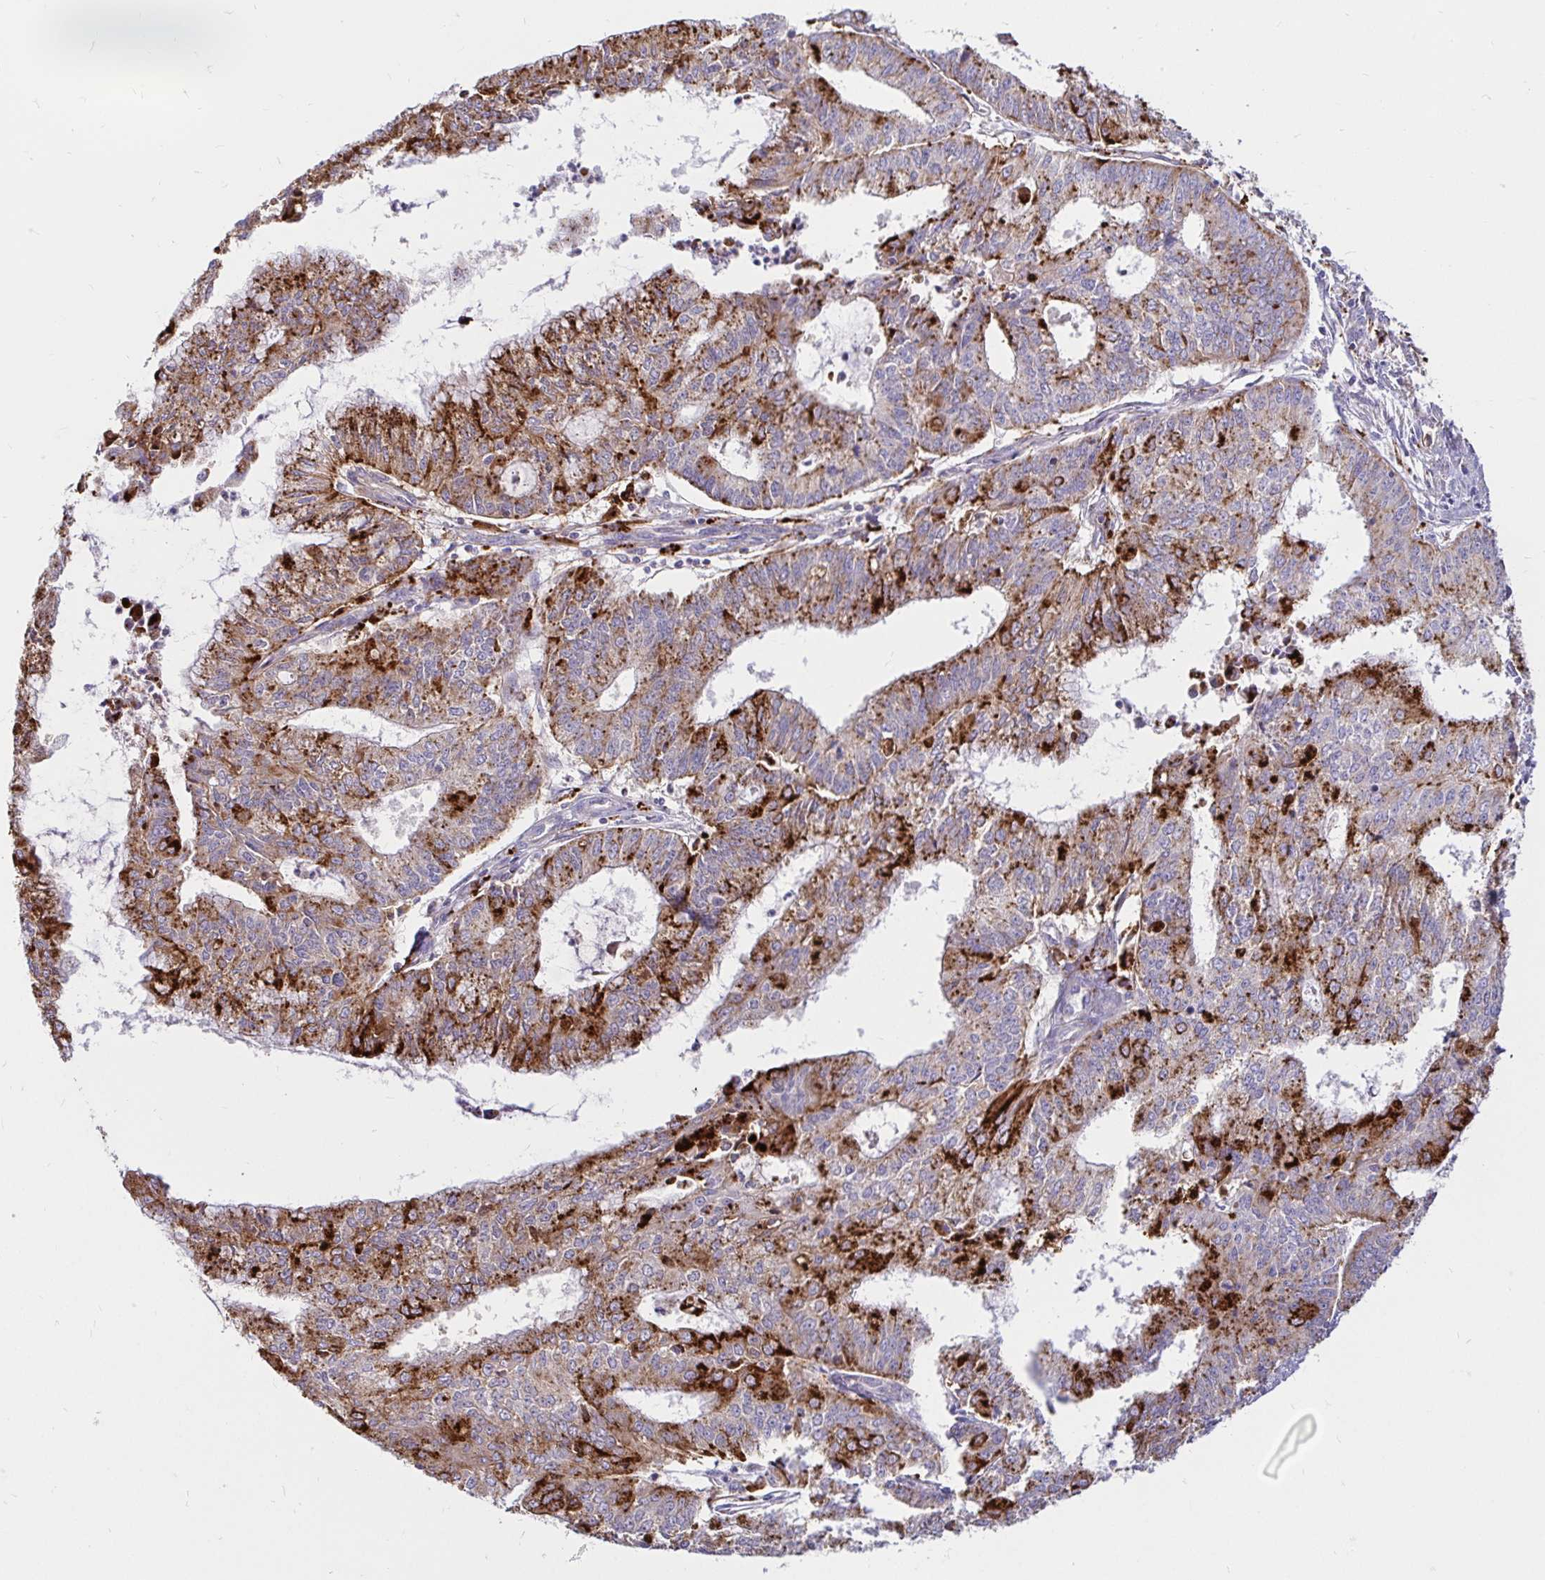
{"staining": {"intensity": "strong", "quantity": "25%-75%", "location": "cytoplasmic/membranous"}, "tissue": "endometrial cancer", "cell_type": "Tumor cells", "image_type": "cancer", "snomed": [{"axis": "morphology", "description": "Adenocarcinoma, NOS"}, {"axis": "topography", "description": "Endometrium"}], "caption": "Immunohistochemical staining of endometrial cancer shows high levels of strong cytoplasmic/membranous positivity in about 25%-75% of tumor cells. Nuclei are stained in blue.", "gene": "FUCA1", "patient": {"sex": "female", "age": 61}}